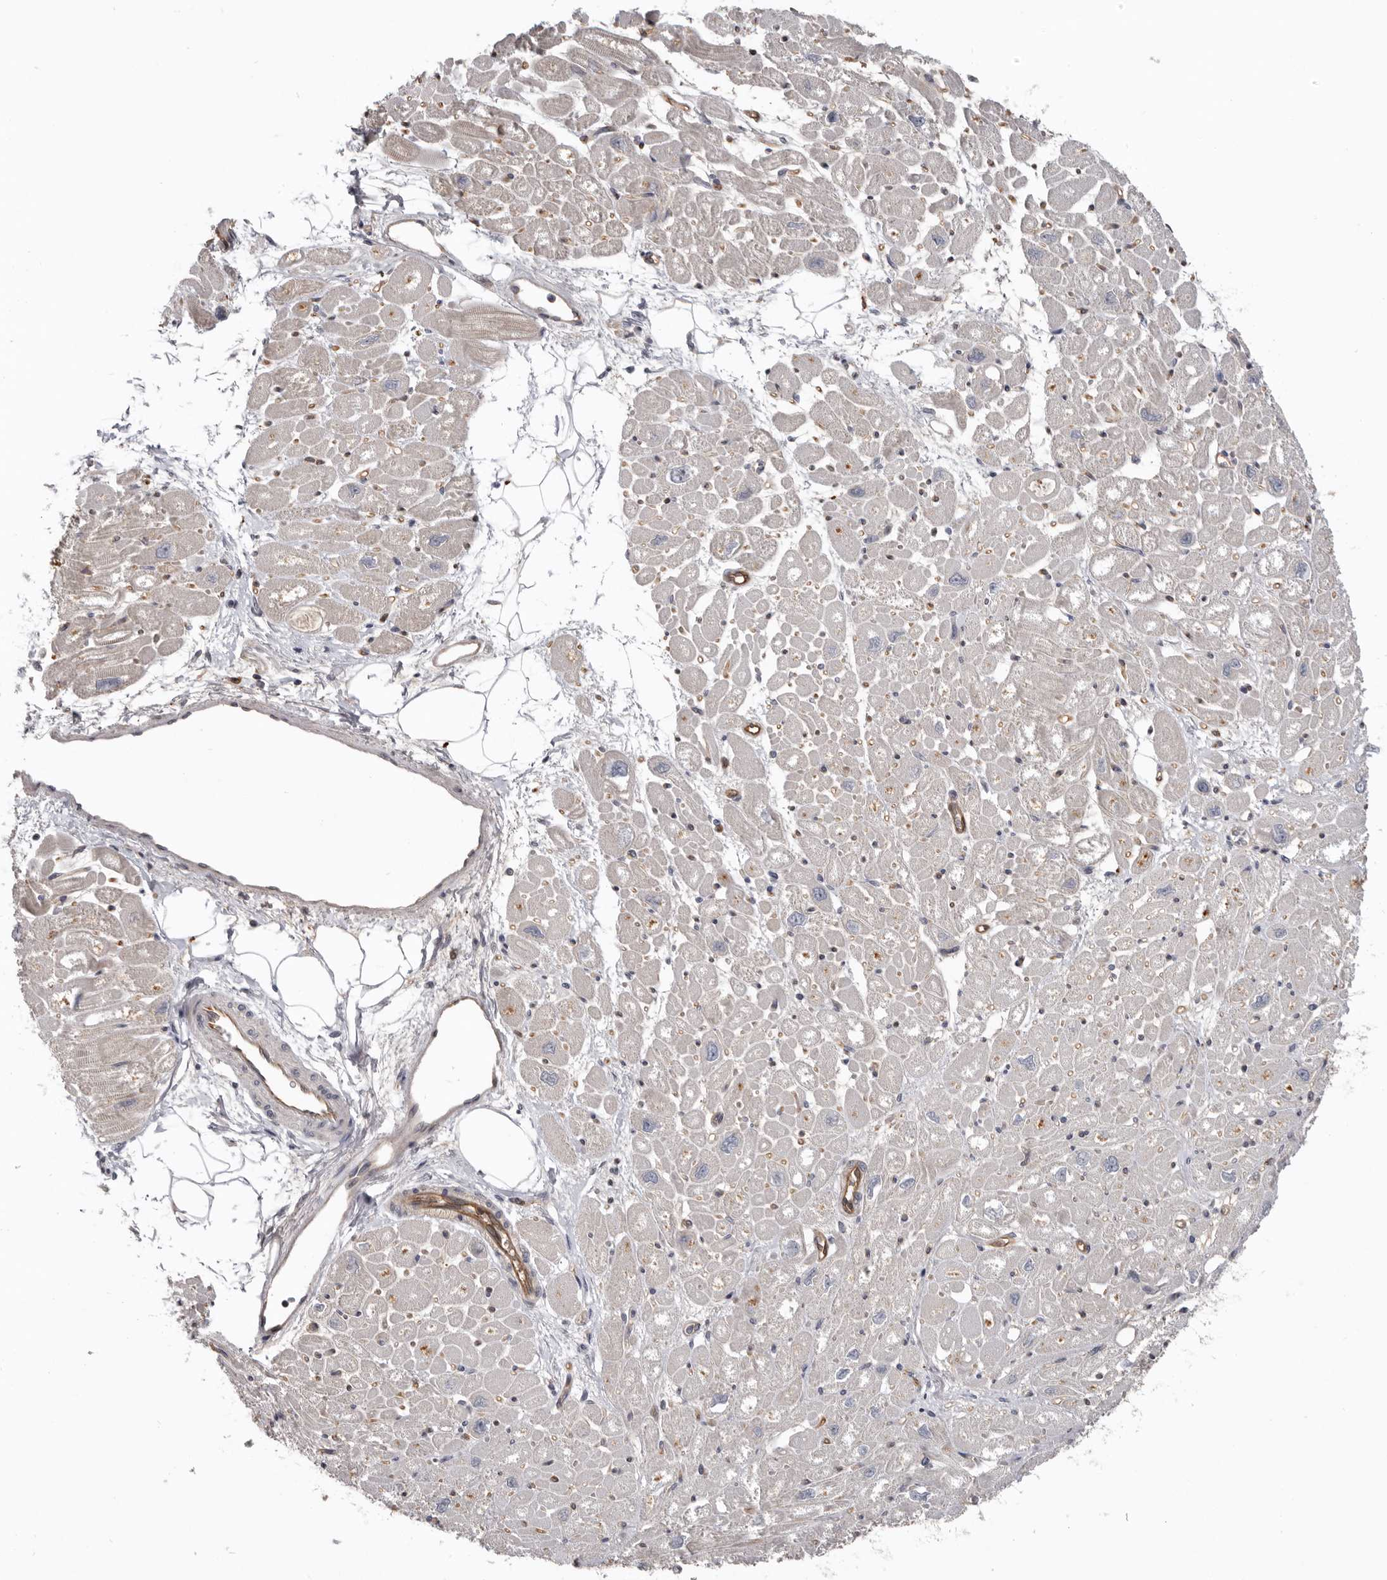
{"staining": {"intensity": "weak", "quantity": "<25%", "location": "cytoplasmic/membranous"}, "tissue": "heart muscle", "cell_type": "Cardiomyocytes", "image_type": "normal", "snomed": [{"axis": "morphology", "description": "Normal tissue, NOS"}, {"axis": "topography", "description": "Heart"}], "caption": "Protein analysis of normal heart muscle displays no significant expression in cardiomyocytes.", "gene": "CDCA8", "patient": {"sex": "male", "age": 50}}